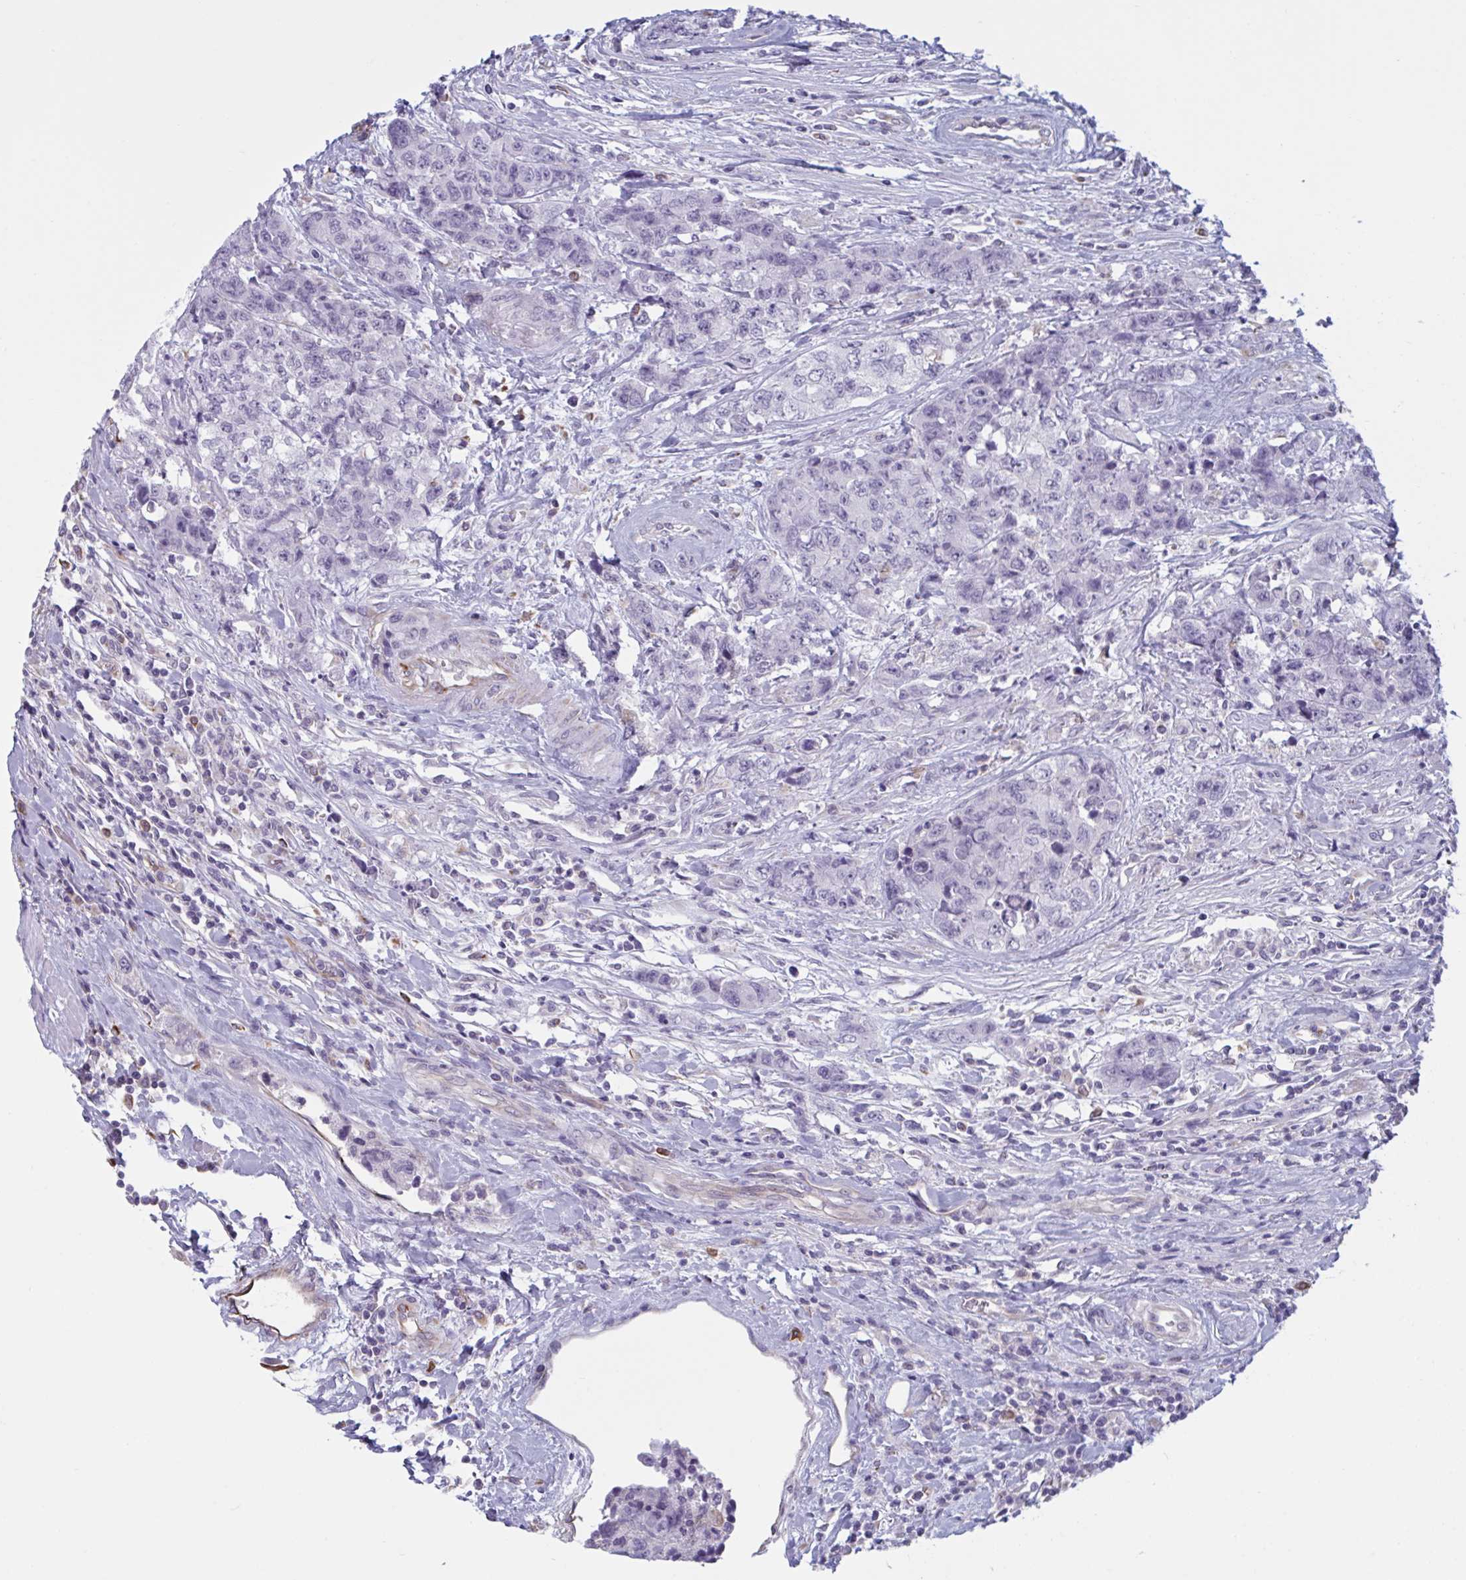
{"staining": {"intensity": "negative", "quantity": "none", "location": "none"}, "tissue": "urothelial cancer", "cell_type": "Tumor cells", "image_type": "cancer", "snomed": [{"axis": "morphology", "description": "Urothelial carcinoma, High grade"}, {"axis": "topography", "description": "Urinary bladder"}], "caption": "Immunohistochemistry of urothelial cancer displays no positivity in tumor cells. The staining was performed using DAB to visualize the protein expression in brown, while the nuclei were stained in blue with hematoxylin (Magnification: 20x).", "gene": "OR1L3", "patient": {"sex": "female", "age": 78}}